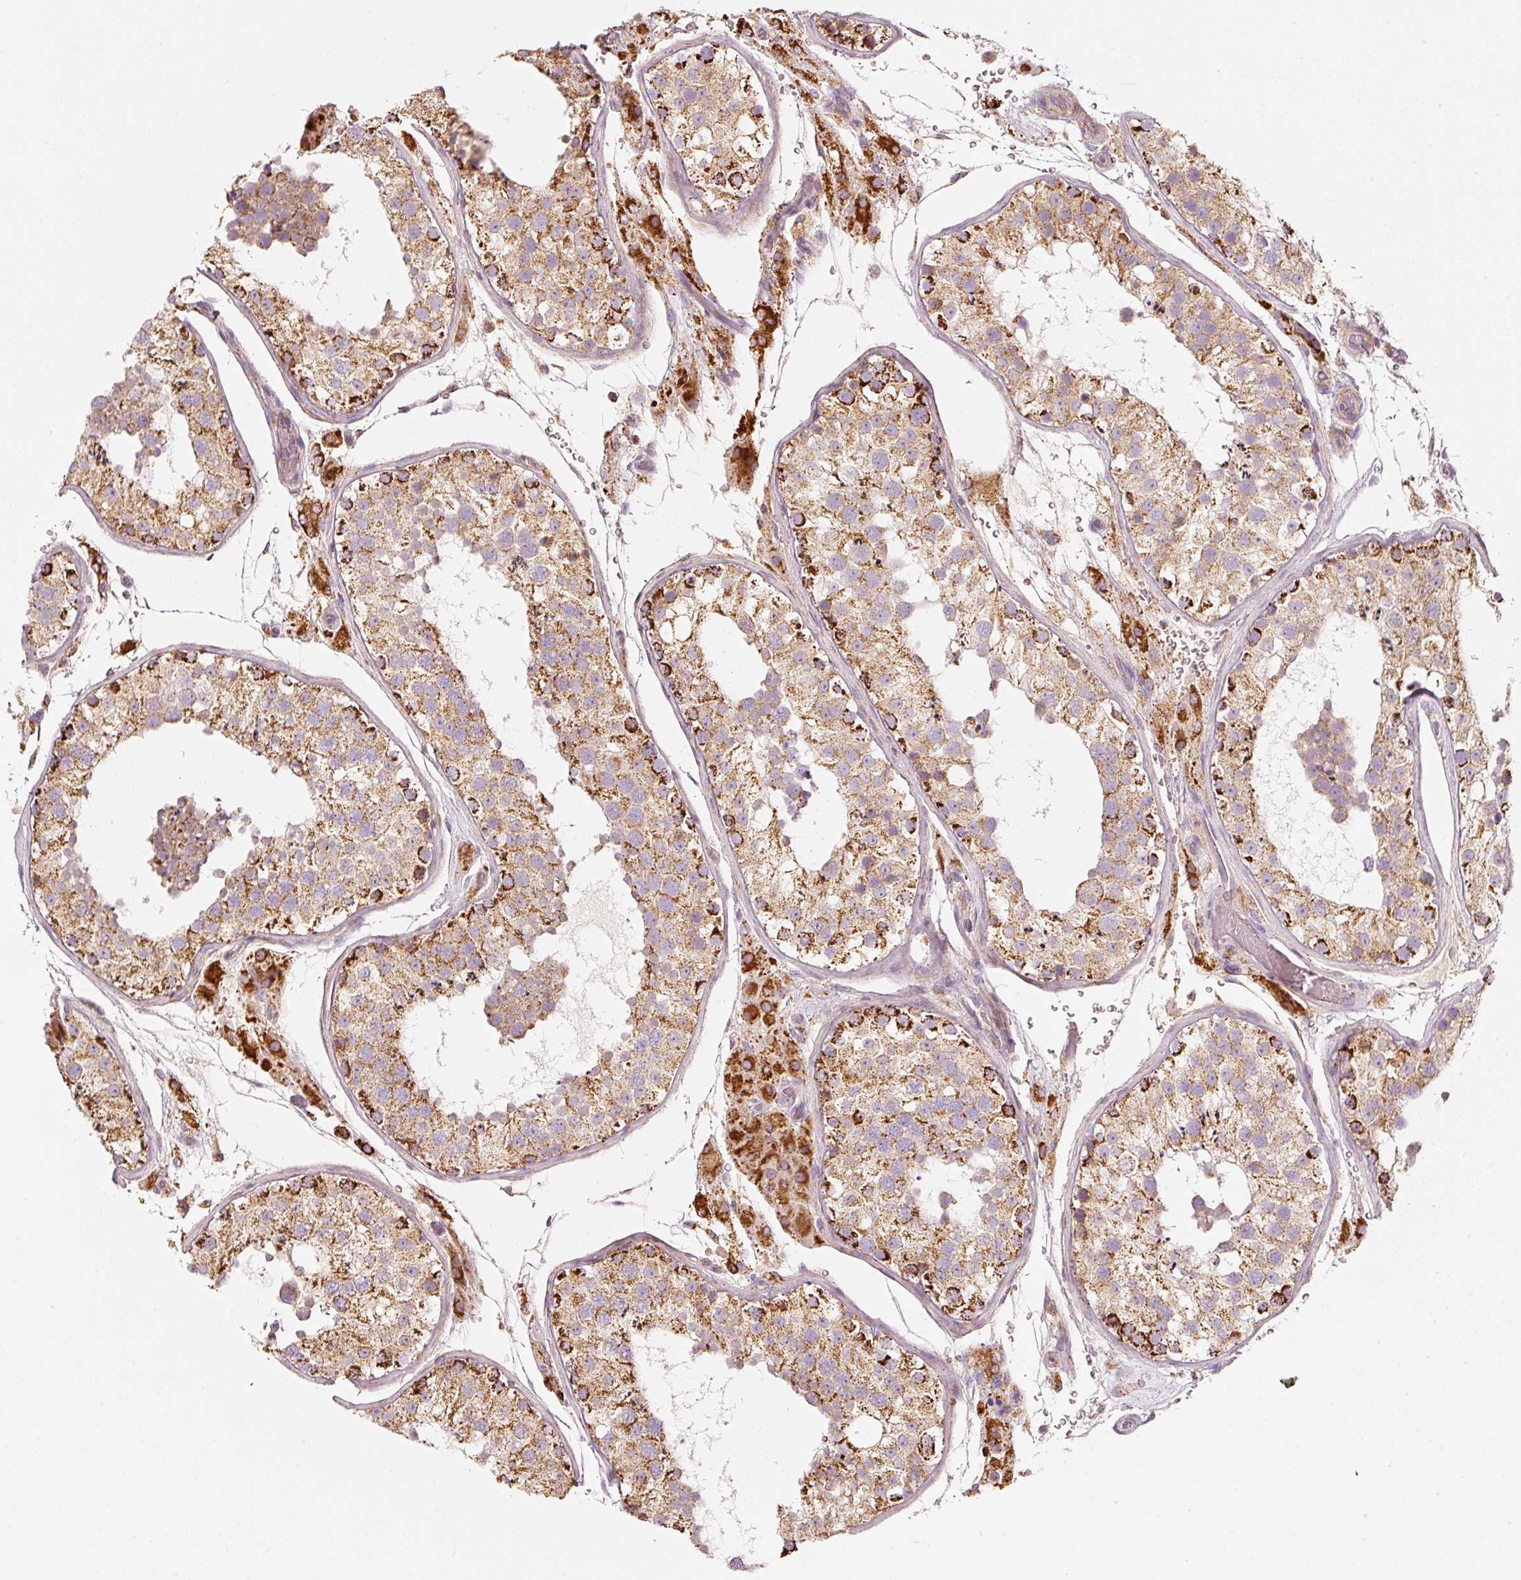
{"staining": {"intensity": "moderate", "quantity": ">75%", "location": "cytoplasmic/membranous"}, "tissue": "testis", "cell_type": "Cells in seminiferous ducts", "image_type": "normal", "snomed": [{"axis": "morphology", "description": "Normal tissue, NOS"}, {"axis": "topography", "description": "Testis"}], "caption": "Testis stained for a protein (brown) shows moderate cytoplasmic/membranous positive expression in about >75% of cells in seminiferous ducts.", "gene": "C17orf98", "patient": {"sex": "male", "age": 26}}